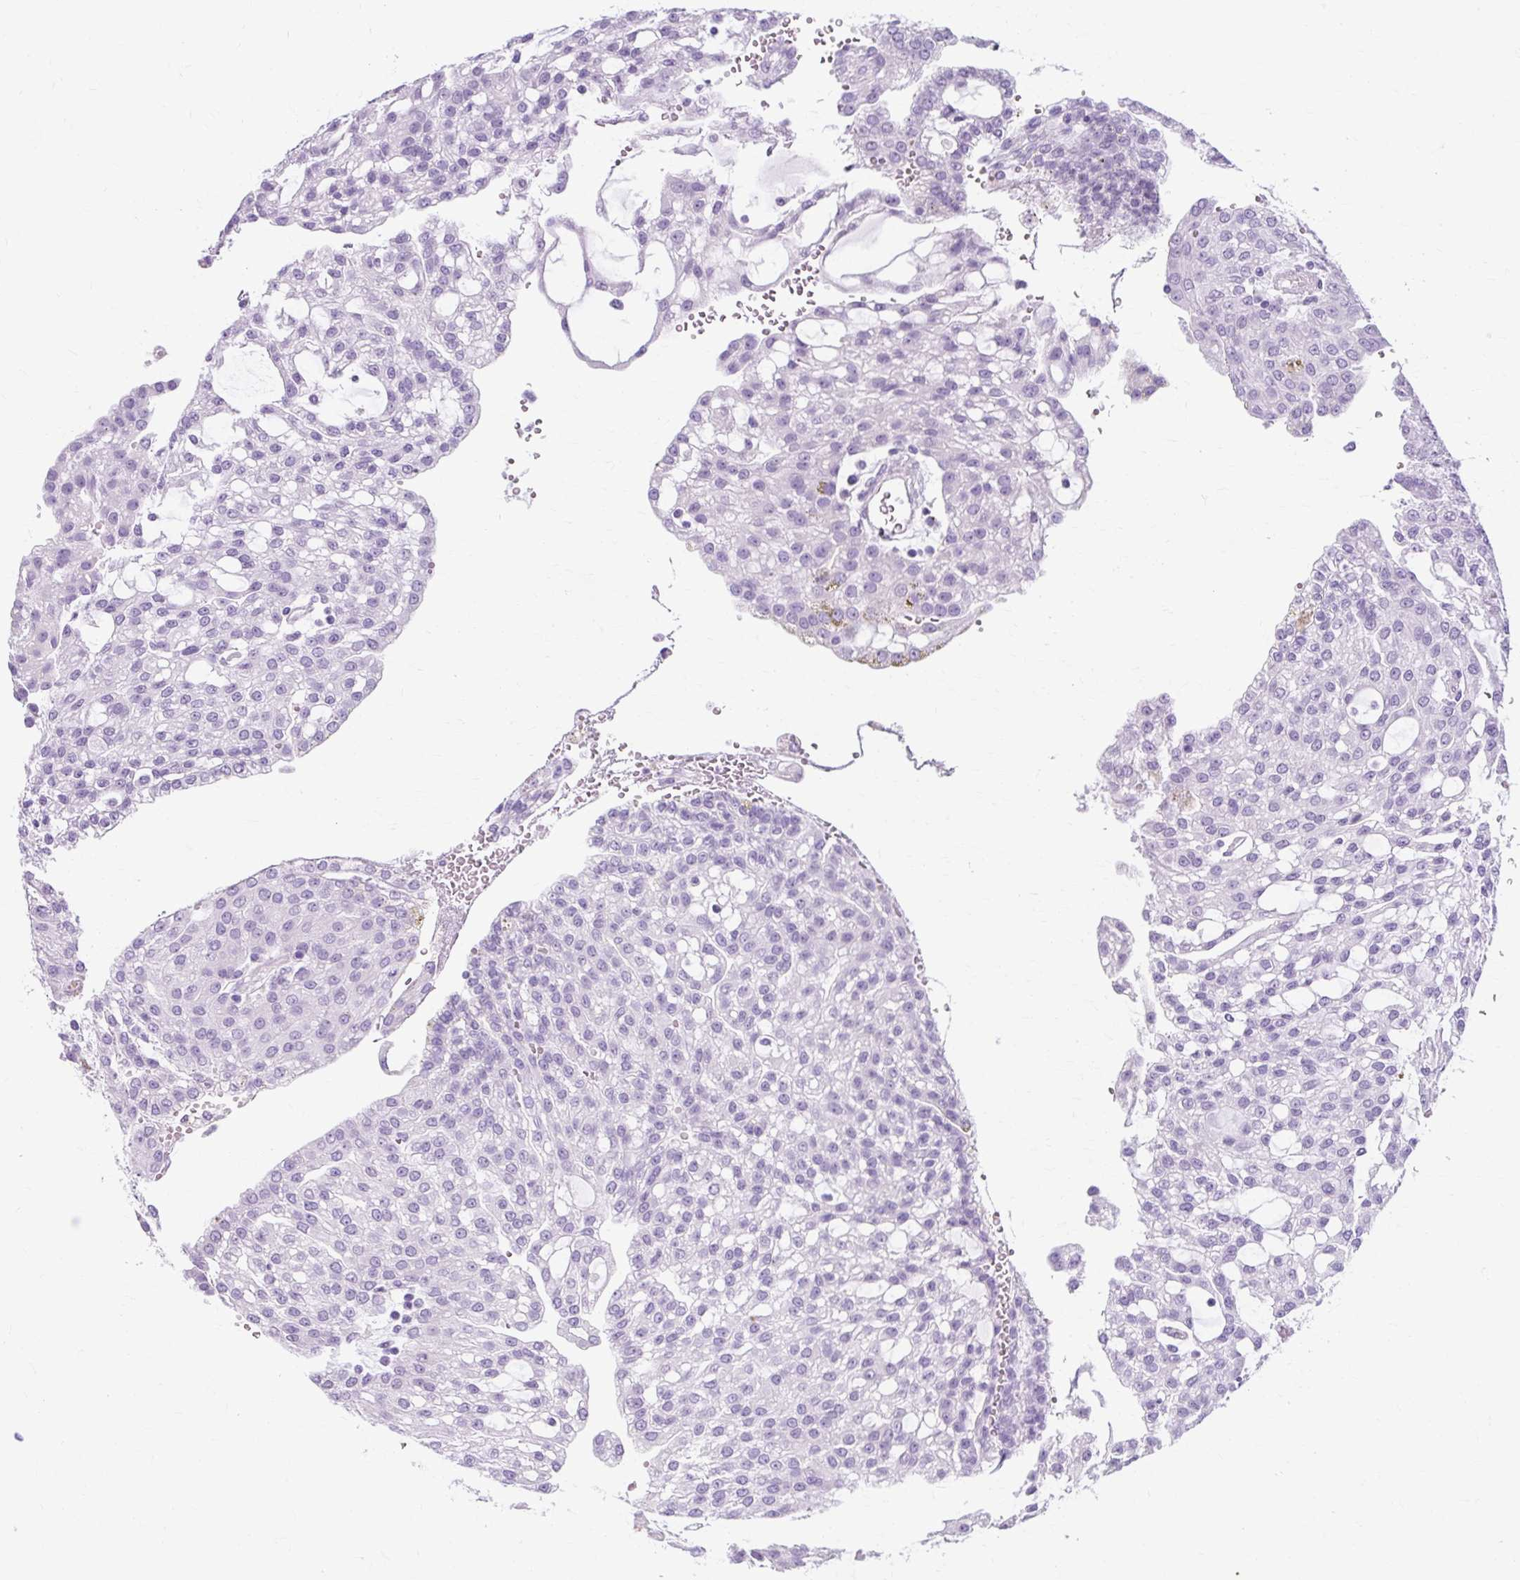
{"staining": {"intensity": "negative", "quantity": "none", "location": "none"}, "tissue": "renal cancer", "cell_type": "Tumor cells", "image_type": "cancer", "snomed": [{"axis": "morphology", "description": "Adenocarcinoma, NOS"}, {"axis": "topography", "description": "Kidney"}], "caption": "A high-resolution image shows immunohistochemistry staining of renal cancer (adenocarcinoma), which displays no significant staining in tumor cells.", "gene": "TMEM89", "patient": {"sex": "male", "age": 63}}